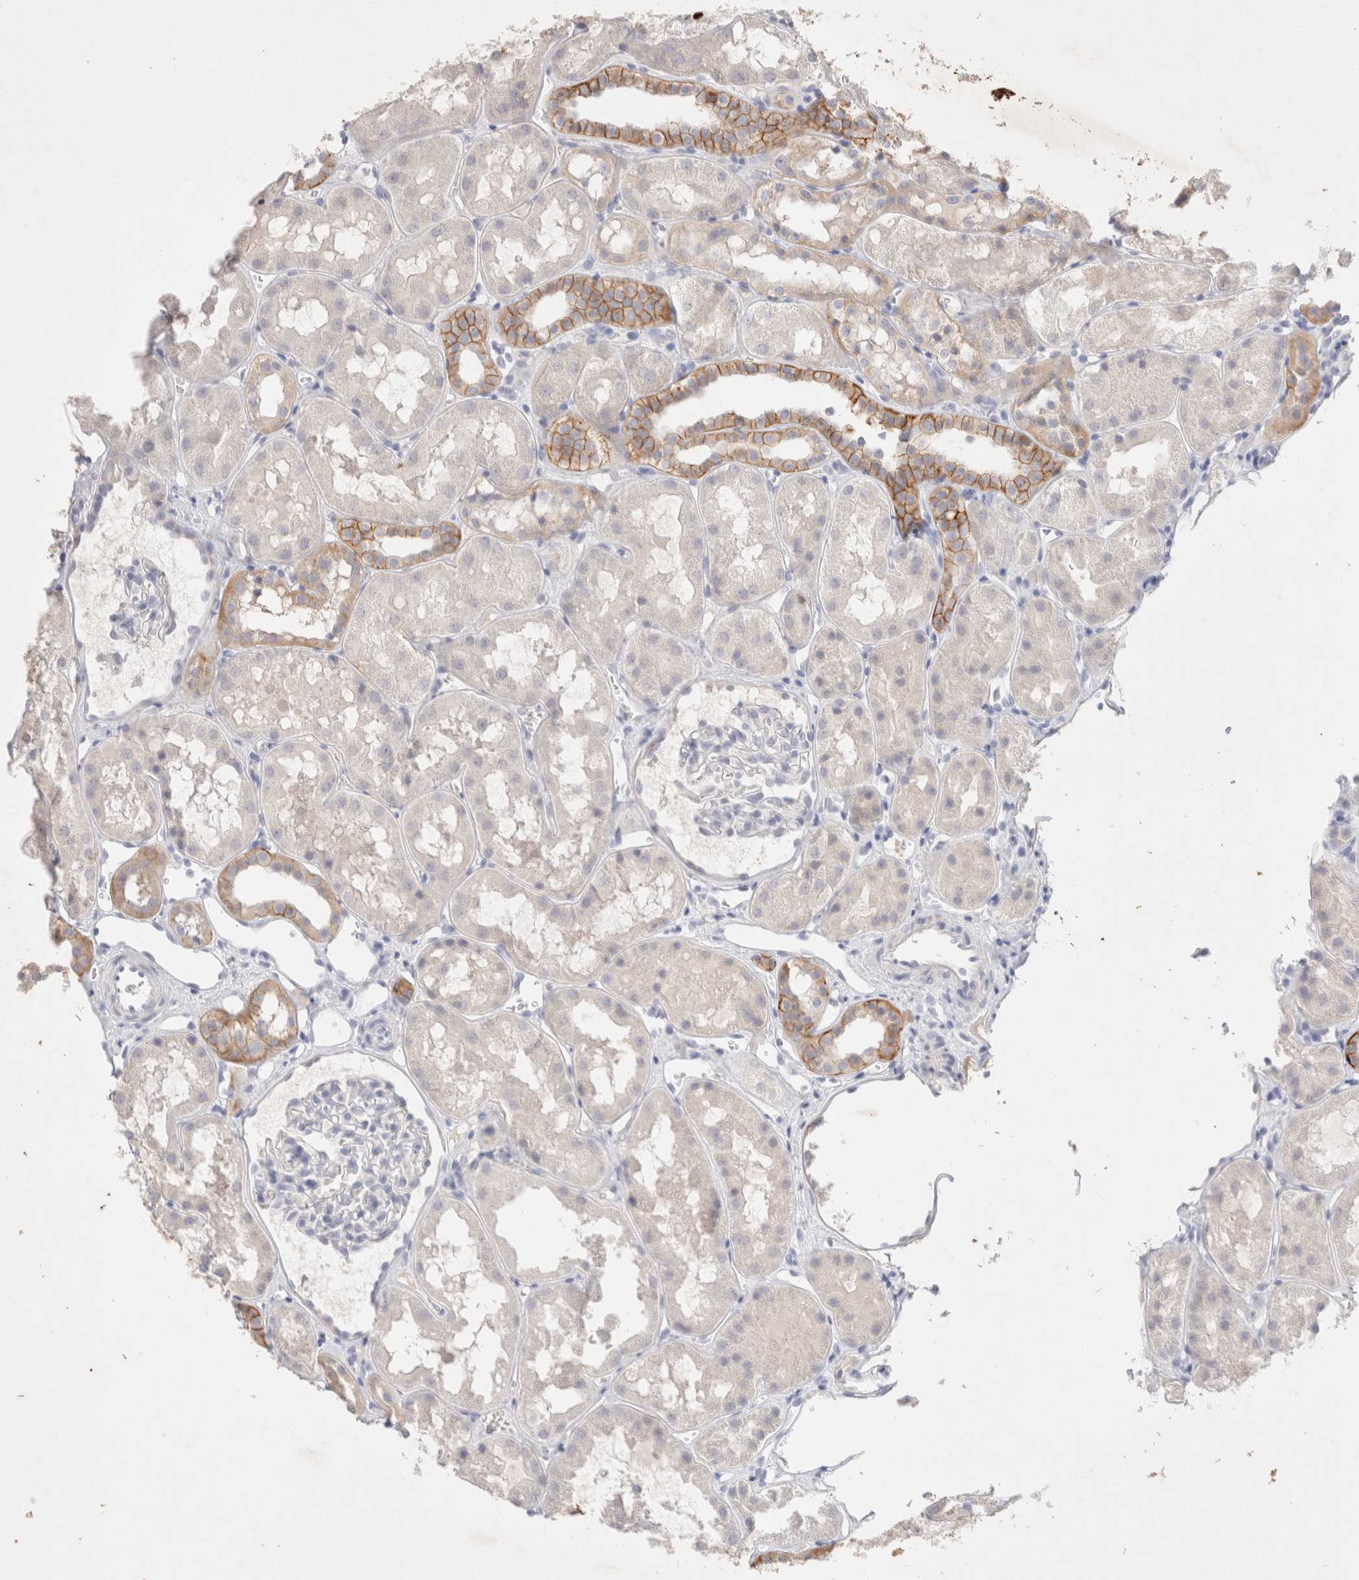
{"staining": {"intensity": "negative", "quantity": "none", "location": "none"}, "tissue": "kidney", "cell_type": "Cells in glomeruli", "image_type": "normal", "snomed": [{"axis": "morphology", "description": "Normal tissue, NOS"}, {"axis": "topography", "description": "Kidney"}], "caption": "The histopathology image shows no staining of cells in glomeruli in normal kidney. The staining was performed using DAB (3,3'-diaminobenzidine) to visualize the protein expression in brown, while the nuclei were stained in blue with hematoxylin (Magnification: 20x).", "gene": "EPCAM", "patient": {"sex": "male", "age": 16}}